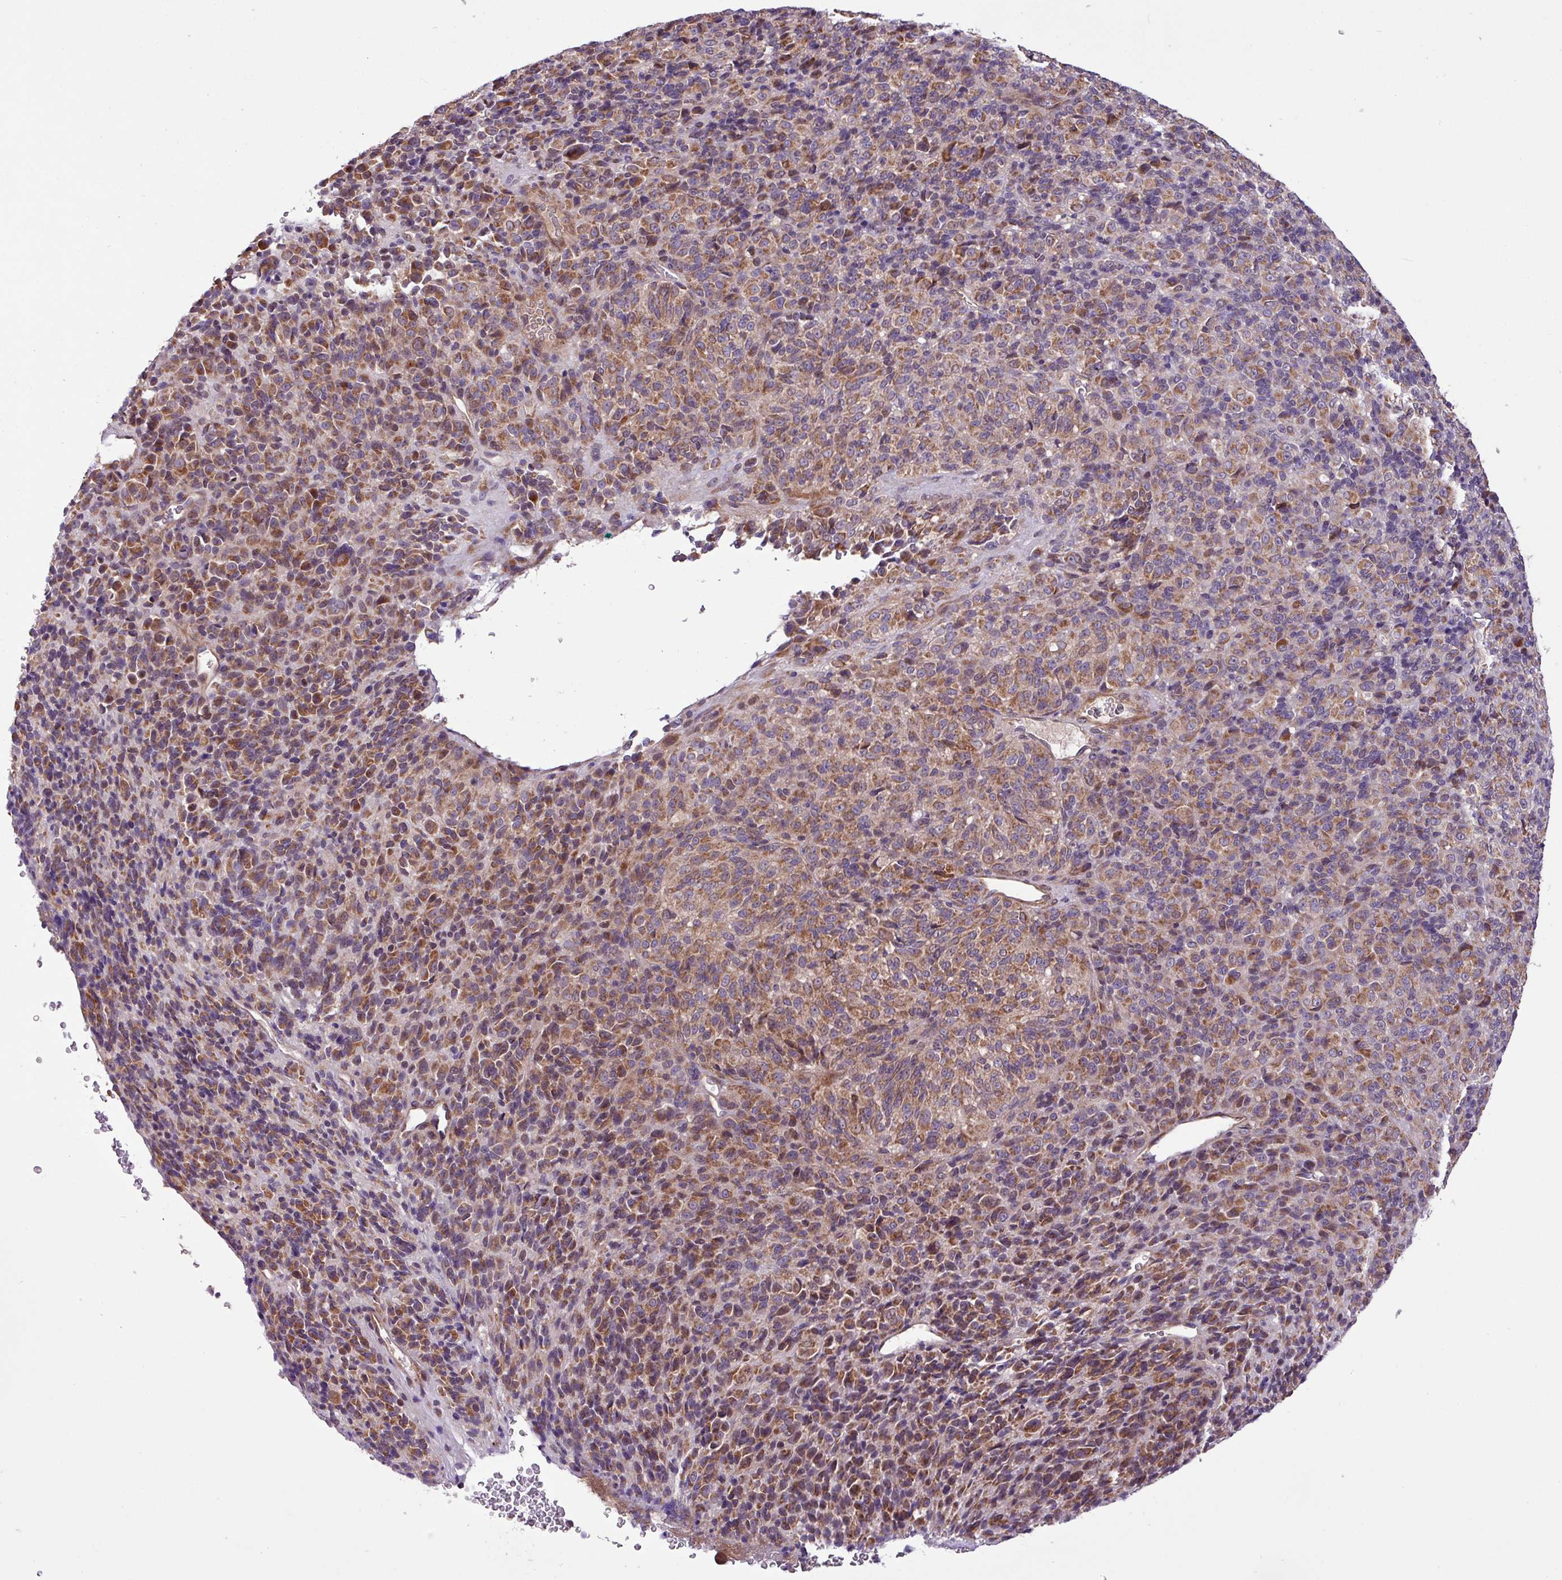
{"staining": {"intensity": "moderate", "quantity": ">75%", "location": "cytoplasmic/membranous"}, "tissue": "melanoma", "cell_type": "Tumor cells", "image_type": "cancer", "snomed": [{"axis": "morphology", "description": "Malignant melanoma, Metastatic site"}, {"axis": "topography", "description": "Brain"}], "caption": "Melanoma stained with immunohistochemistry (IHC) displays moderate cytoplasmic/membranous staining in approximately >75% of tumor cells.", "gene": "TIMM10B", "patient": {"sex": "female", "age": 56}}